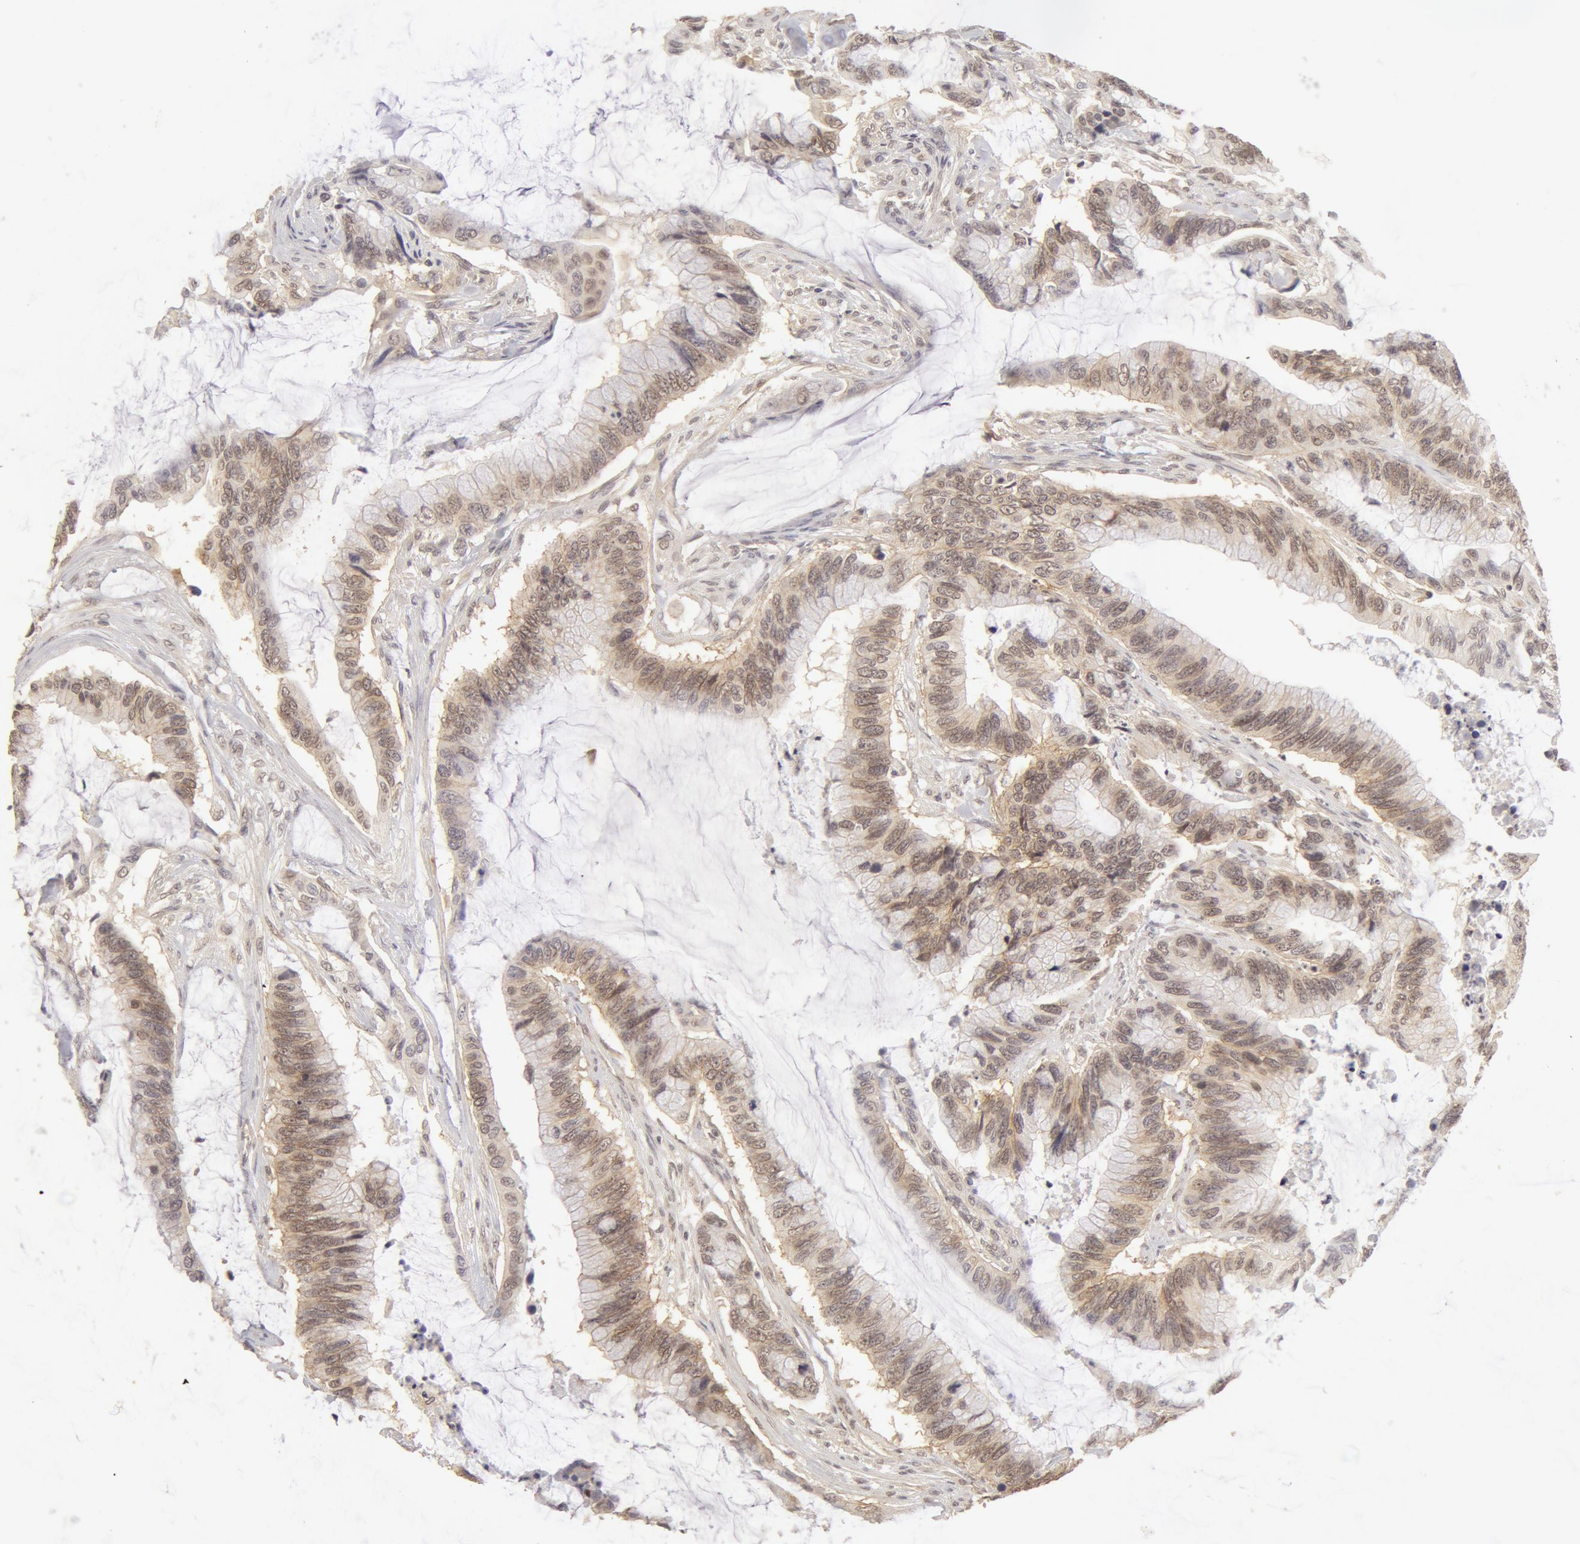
{"staining": {"intensity": "weak", "quantity": ">75%", "location": "cytoplasmic/membranous"}, "tissue": "colorectal cancer", "cell_type": "Tumor cells", "image_type": "cancer", "snomed": [{"axis": "morphology", "description": "Adenocarcinoma, NOS"}, {"axis": "topography", "description": "Rectum"}], "caption": "Adenocarcinoma (colorectal) stained with DAB immunohistochemistry exhibits low levels of weak cytoplasmic/membranous positivity in approximately >75% of tumor cells. Nuclei are stained in blue.", "gene": "ADAM10", "patient": {"sex": "female", "age": 59}}